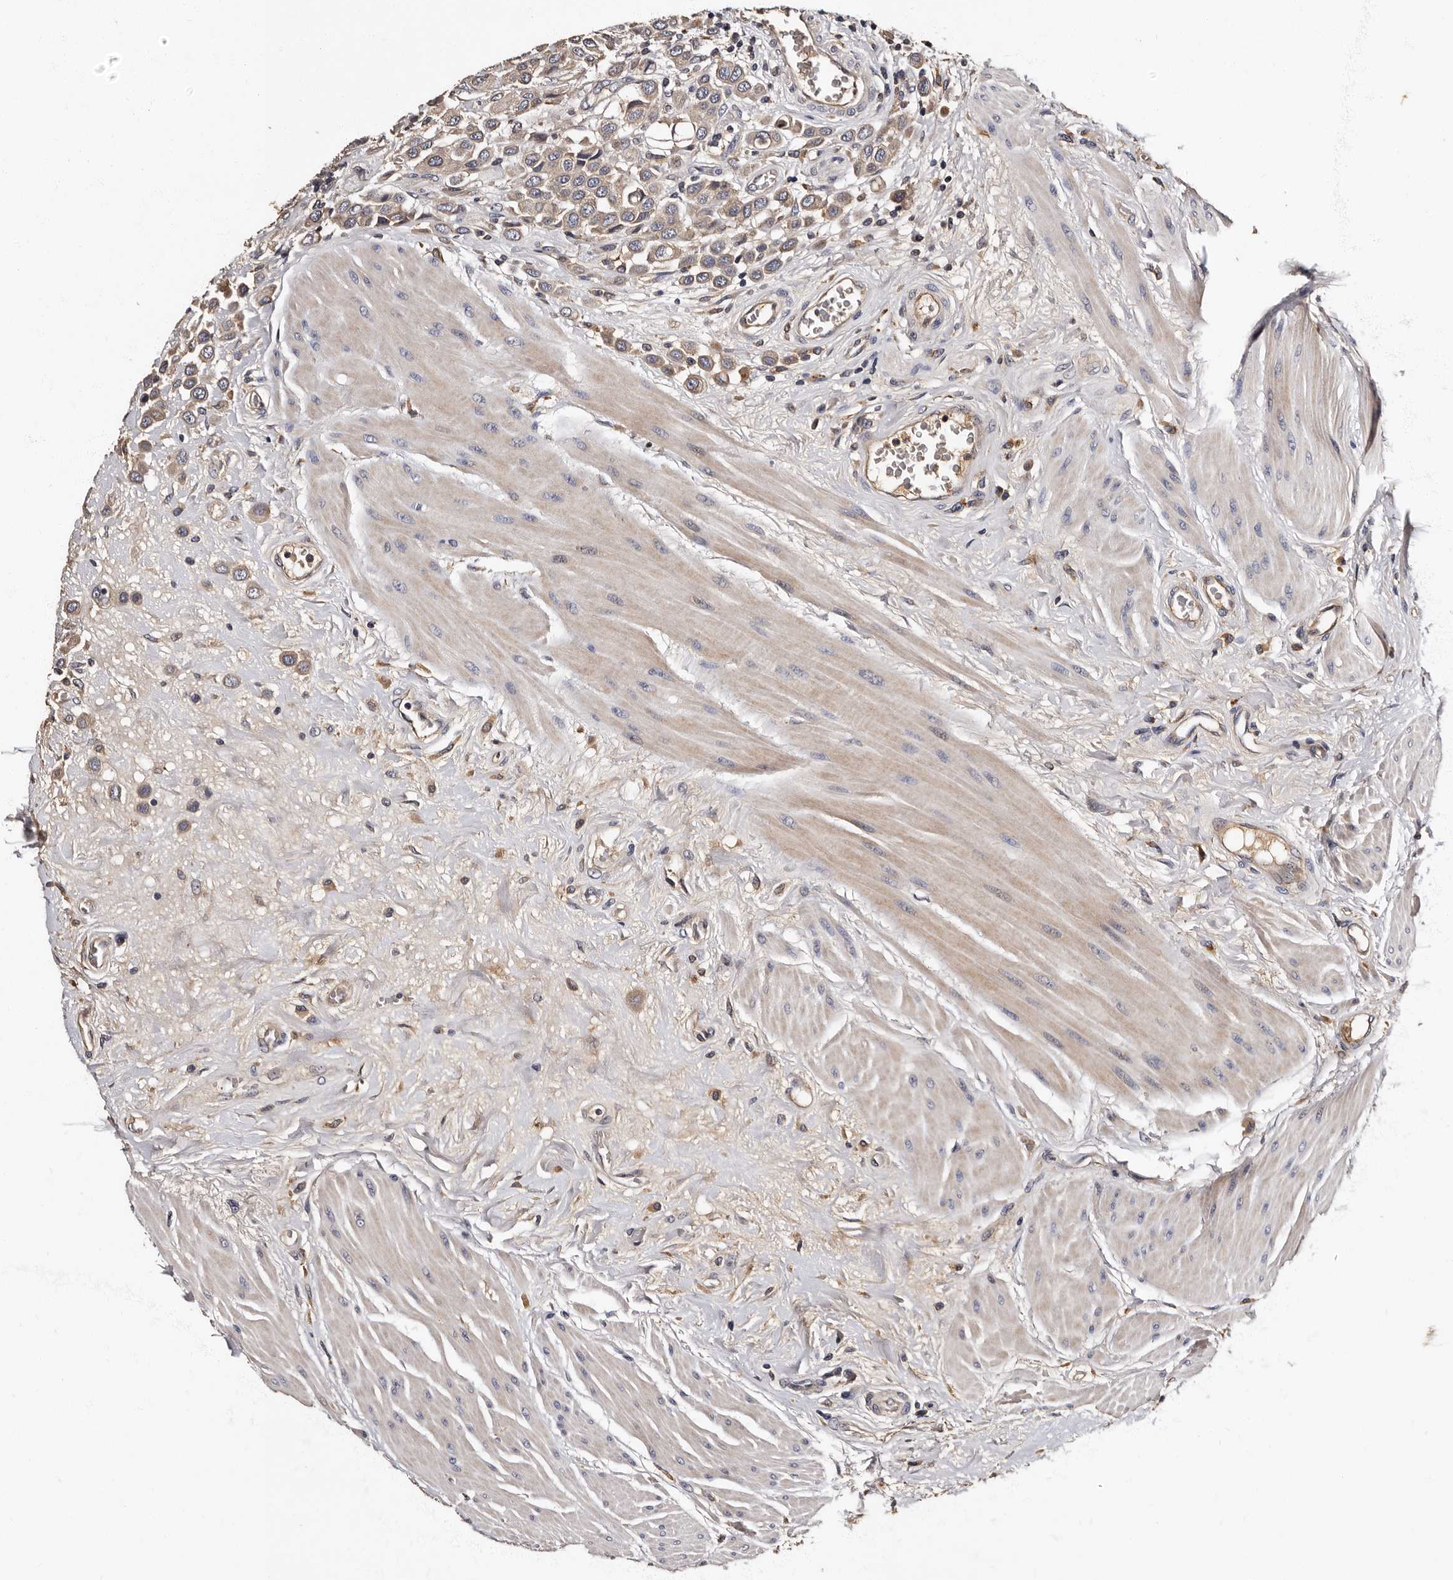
{"staining": {"intensity": "weak", "quantity": "<25%", "location": "cytoplasmic/membranous"}, "tissue": "urothelial cancer", "cell_type": "Tumor cells", "image_type": "cancer", "snomed": [{"axis": "morphology", "description": "Urothelial carcinoma, High grade"}, {"axis": "topography", "description": "Urinary bladder"}], "caption": "An IHC image of urothelial cancer is shown. There is no staining in tumor cells of urothelial cancer.", "gene": "ADCK5", "patient": {"sex": "male", "age": 50}}